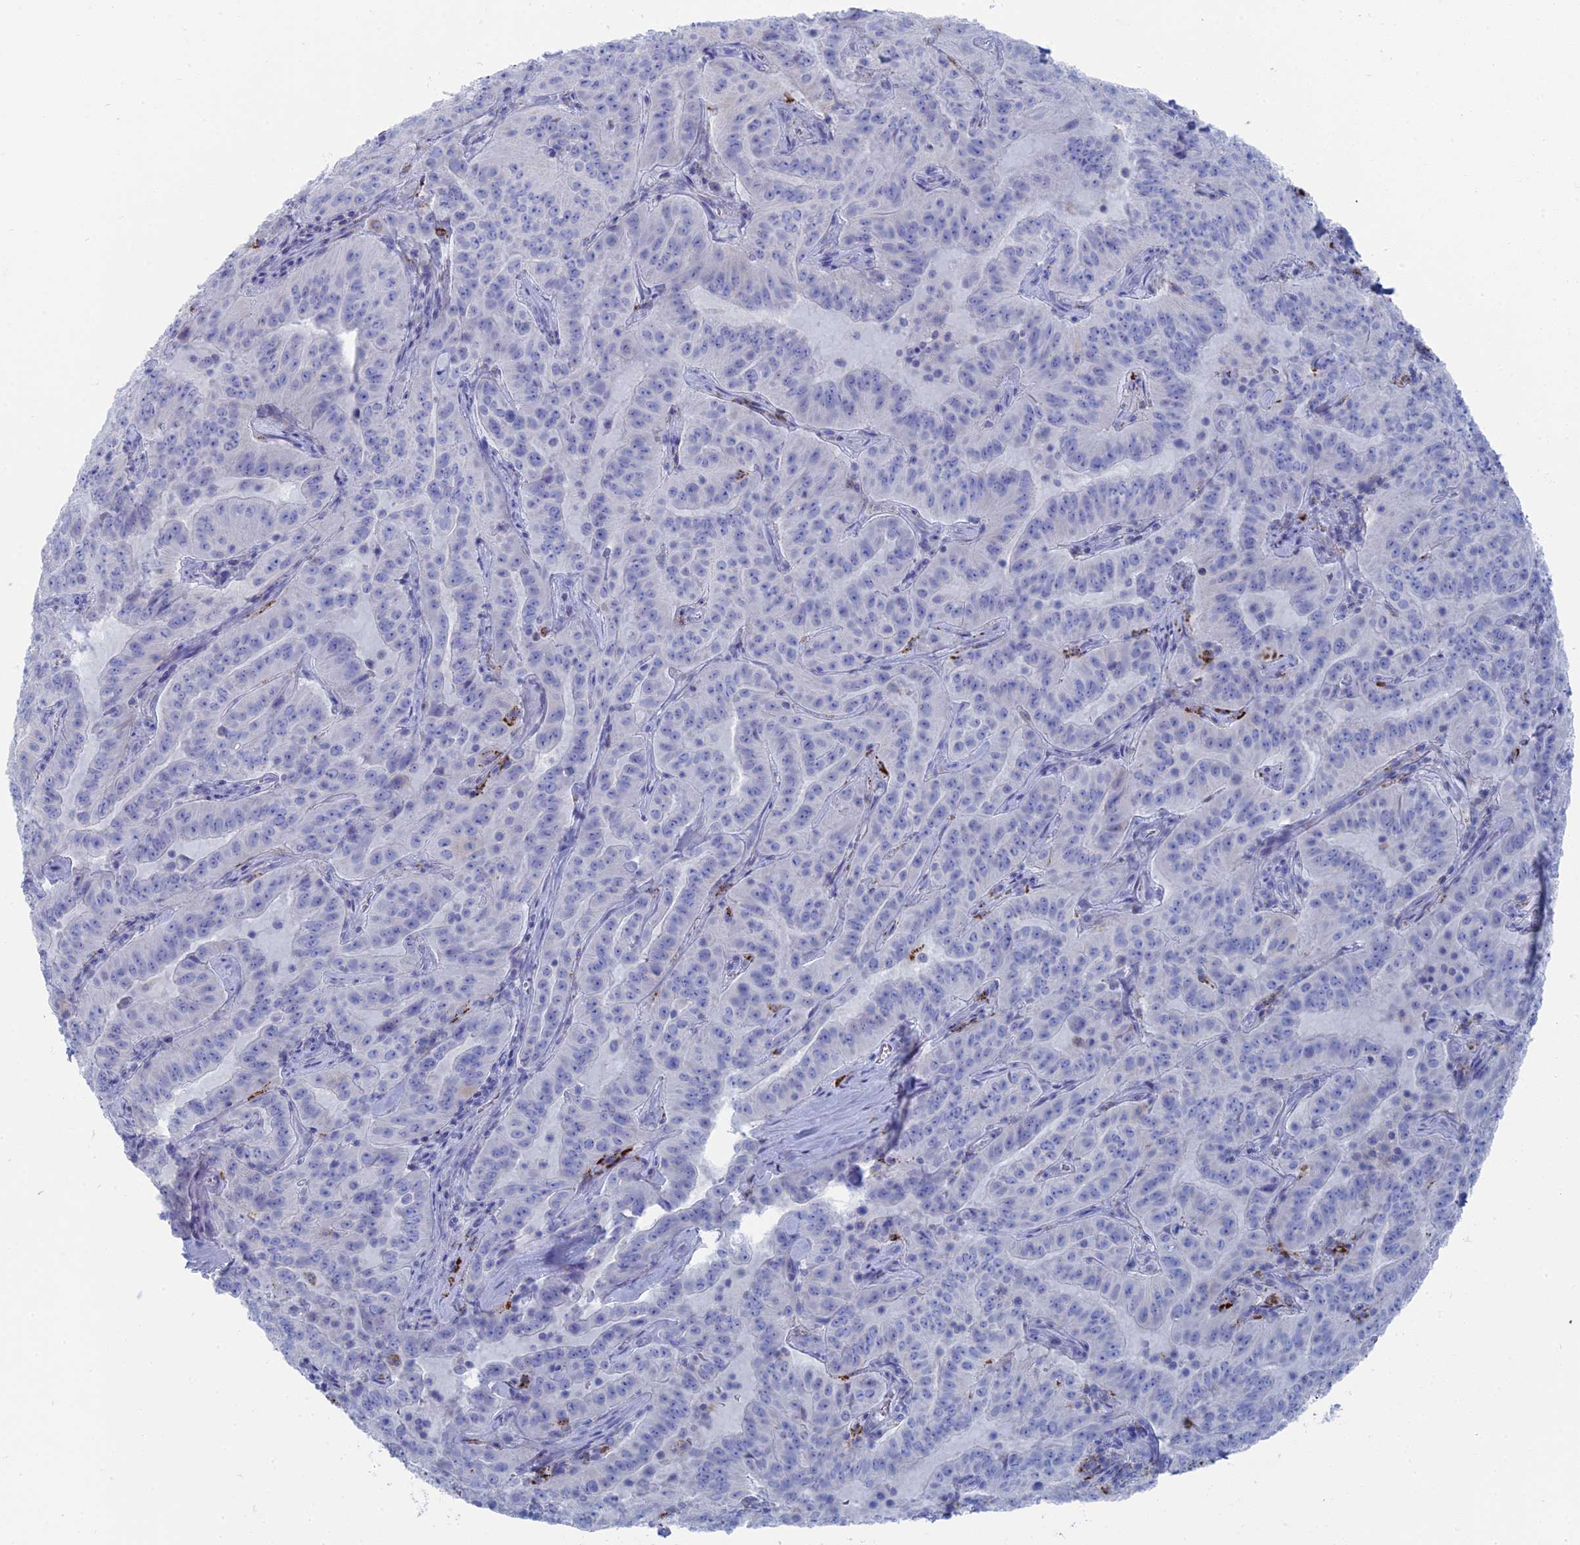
{"staining": {"intensity": "negative", "quantity": "none", "location": "none"}, "tissue": "pancreatic cancer", "cell_type": "Tumor cells", "image_type": "cancer", "snomed": [{"axis": "morphology", "description": "Adenocarcinoma, NOS"}, {"axis": "topography", "description": "Pancreas"}], "caption": "Pancreatic cancer (adenocarcinoma) was stained to show a protein in brown. There is no significant staining in tumor cells.", "gene": "ALMS1", "patient": {"sex": "male", "age": 63}}